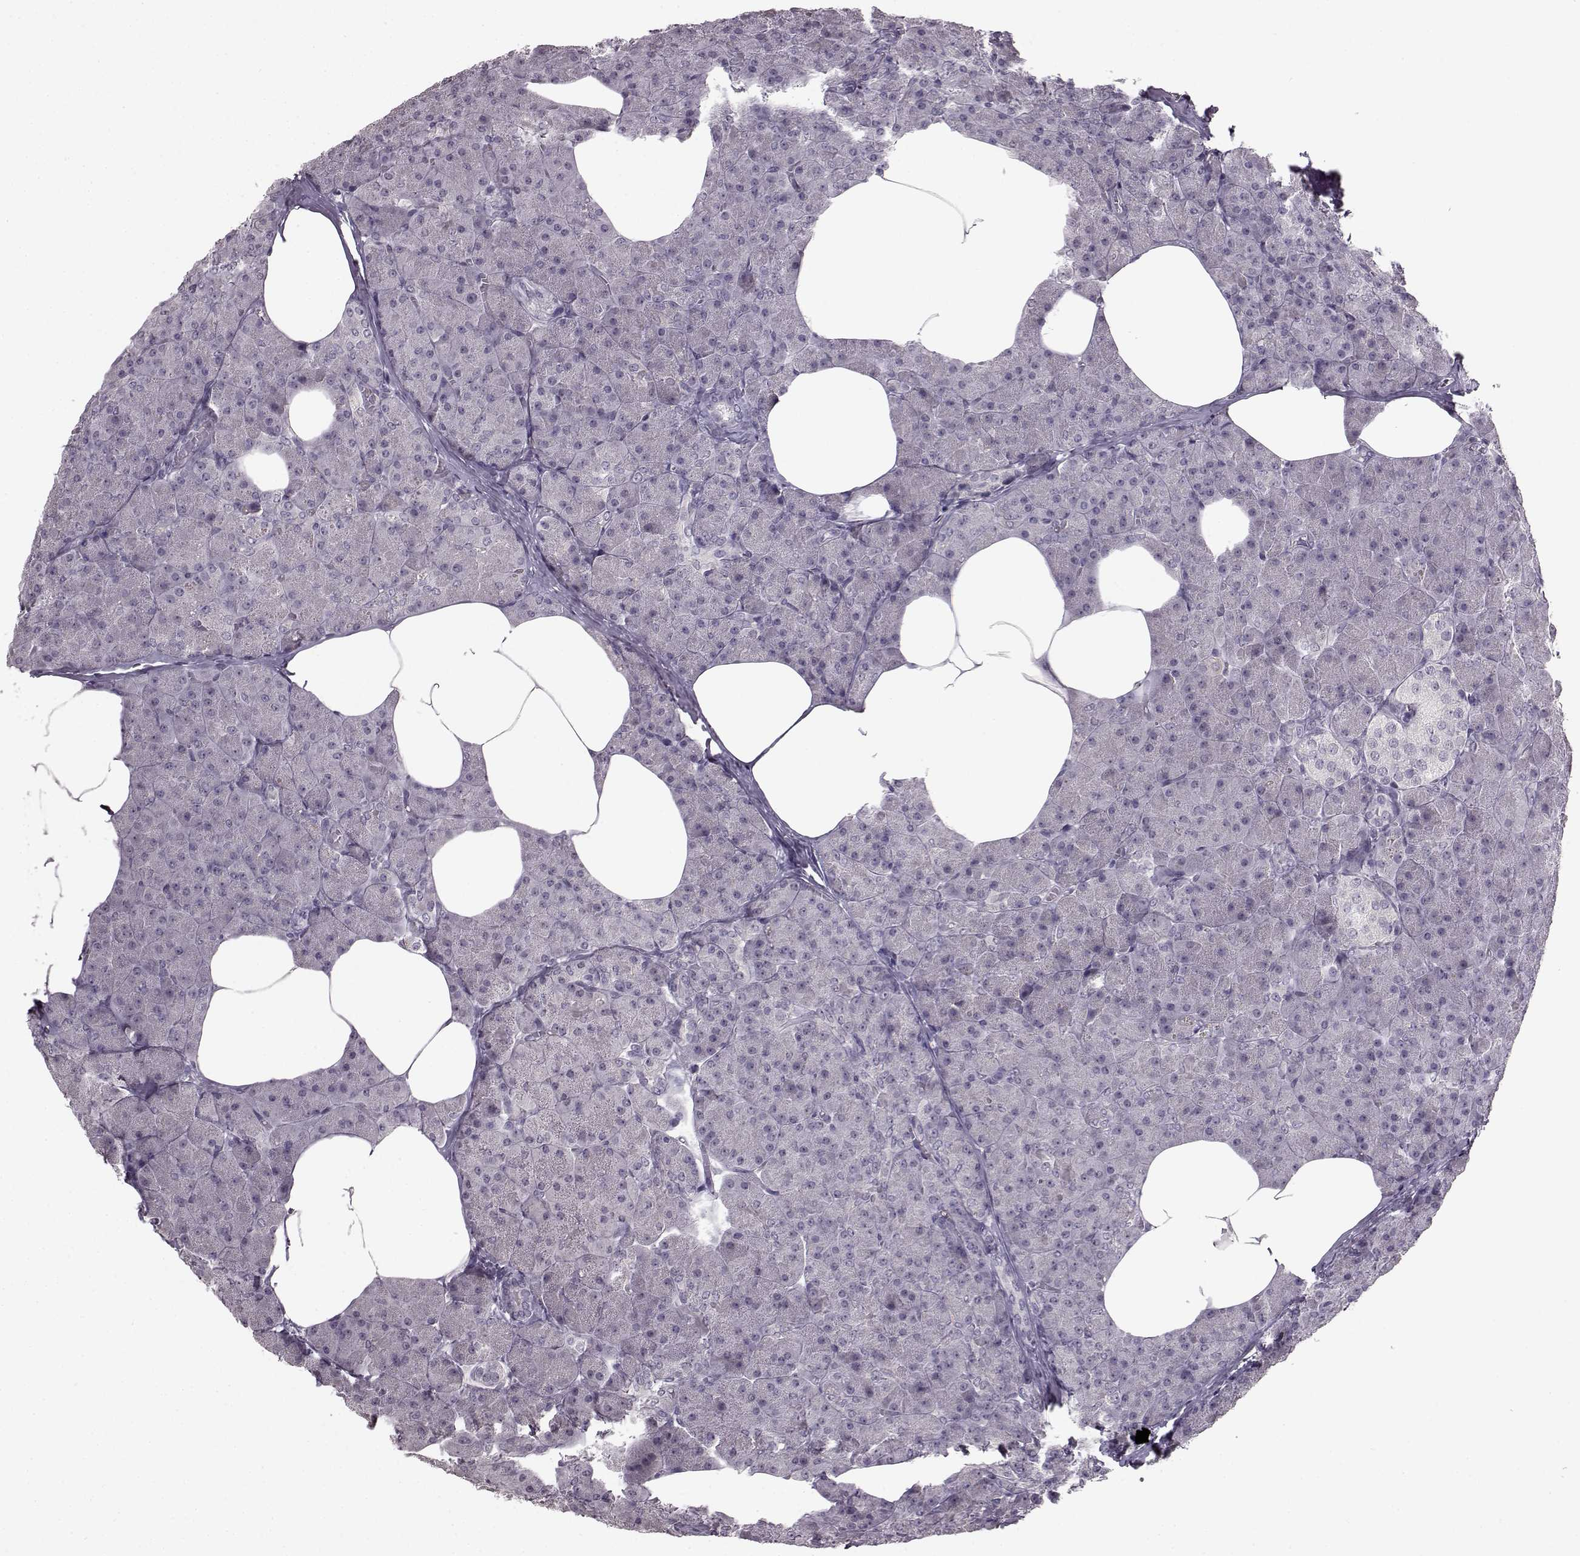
{"staining": {"intensity": "negative", "quantity": "none", "location": "none"}, "tissue": "pancreas", "cell_type": "Exocrine glandular cells", "image_type": "normal", "snomed": [{"axis": "morphology", "description": "Normal tissue, NOS"}, {"axis": "topography", "description": "Pancreas"}], "caption": "Immunohistochemical staining of benign human pancreas demonstrates no significant expression in exocrine glandular cells. The staining was performed using DAB to visualize the protein expression in brown, while the nuclei were stained in blue with hematoxylin (Magnification: 20x).", "gene": "LHB", "patient": {"sex": "female", "age": 45}}